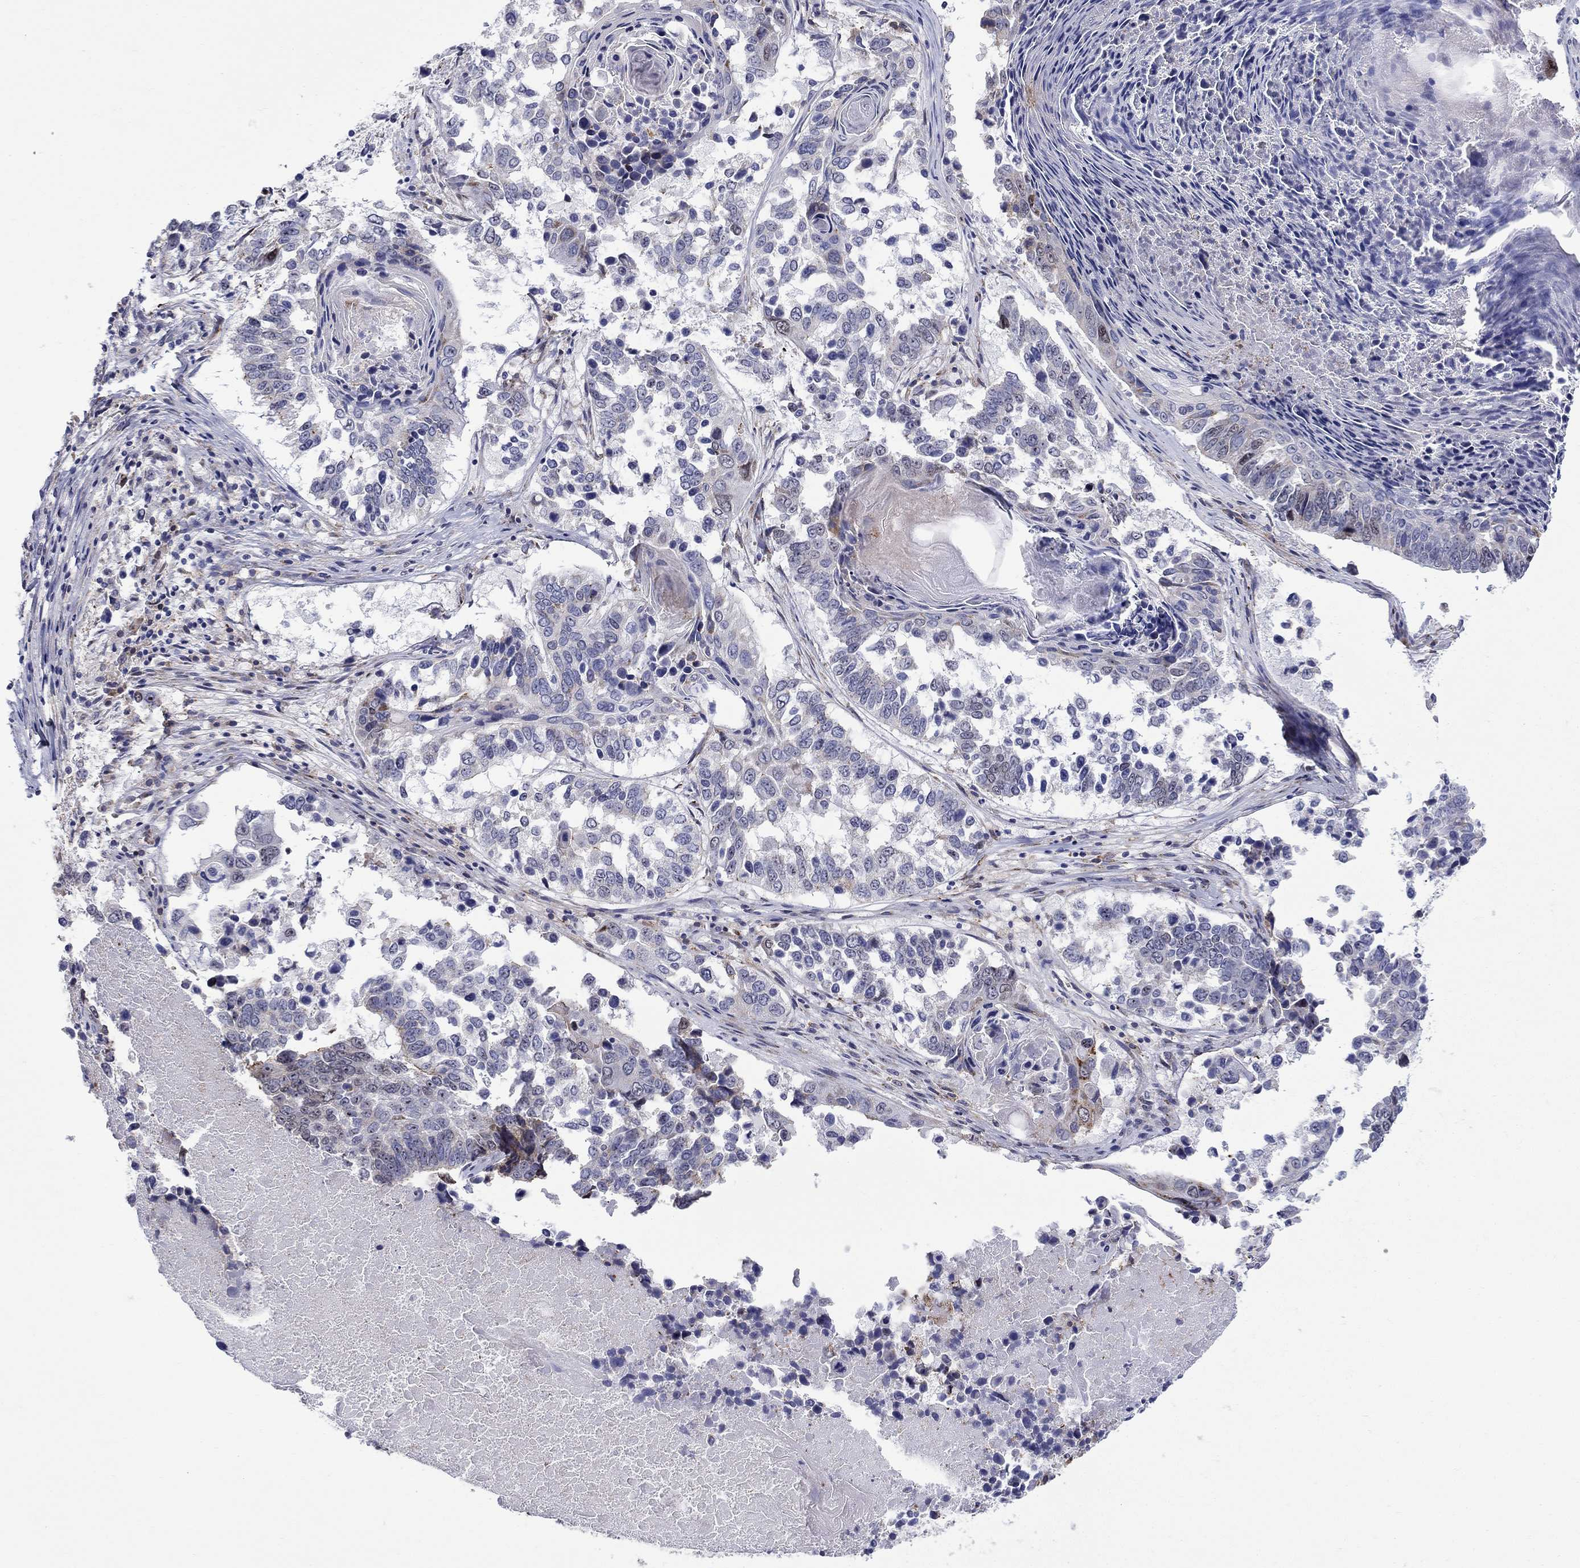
{"staining": {"intensity": "negative", "quantity": "none", "location": "none"}, "tissue": "lung cancer", "cell_type": "Tumor cells", "image_type": "cancer", "snomed": [{"axis": "morphology", "description": "Squamous cell carcinoma, NOS"}, {"axis": "topography", "description": "Lung"}], "caption": "Immunohistochemistry of lung cancer (squamous cell carcinoma) displays no expression in tumor cells.", "gene": "QRFPR", "patient": {"sex": "male", "age": 73}}